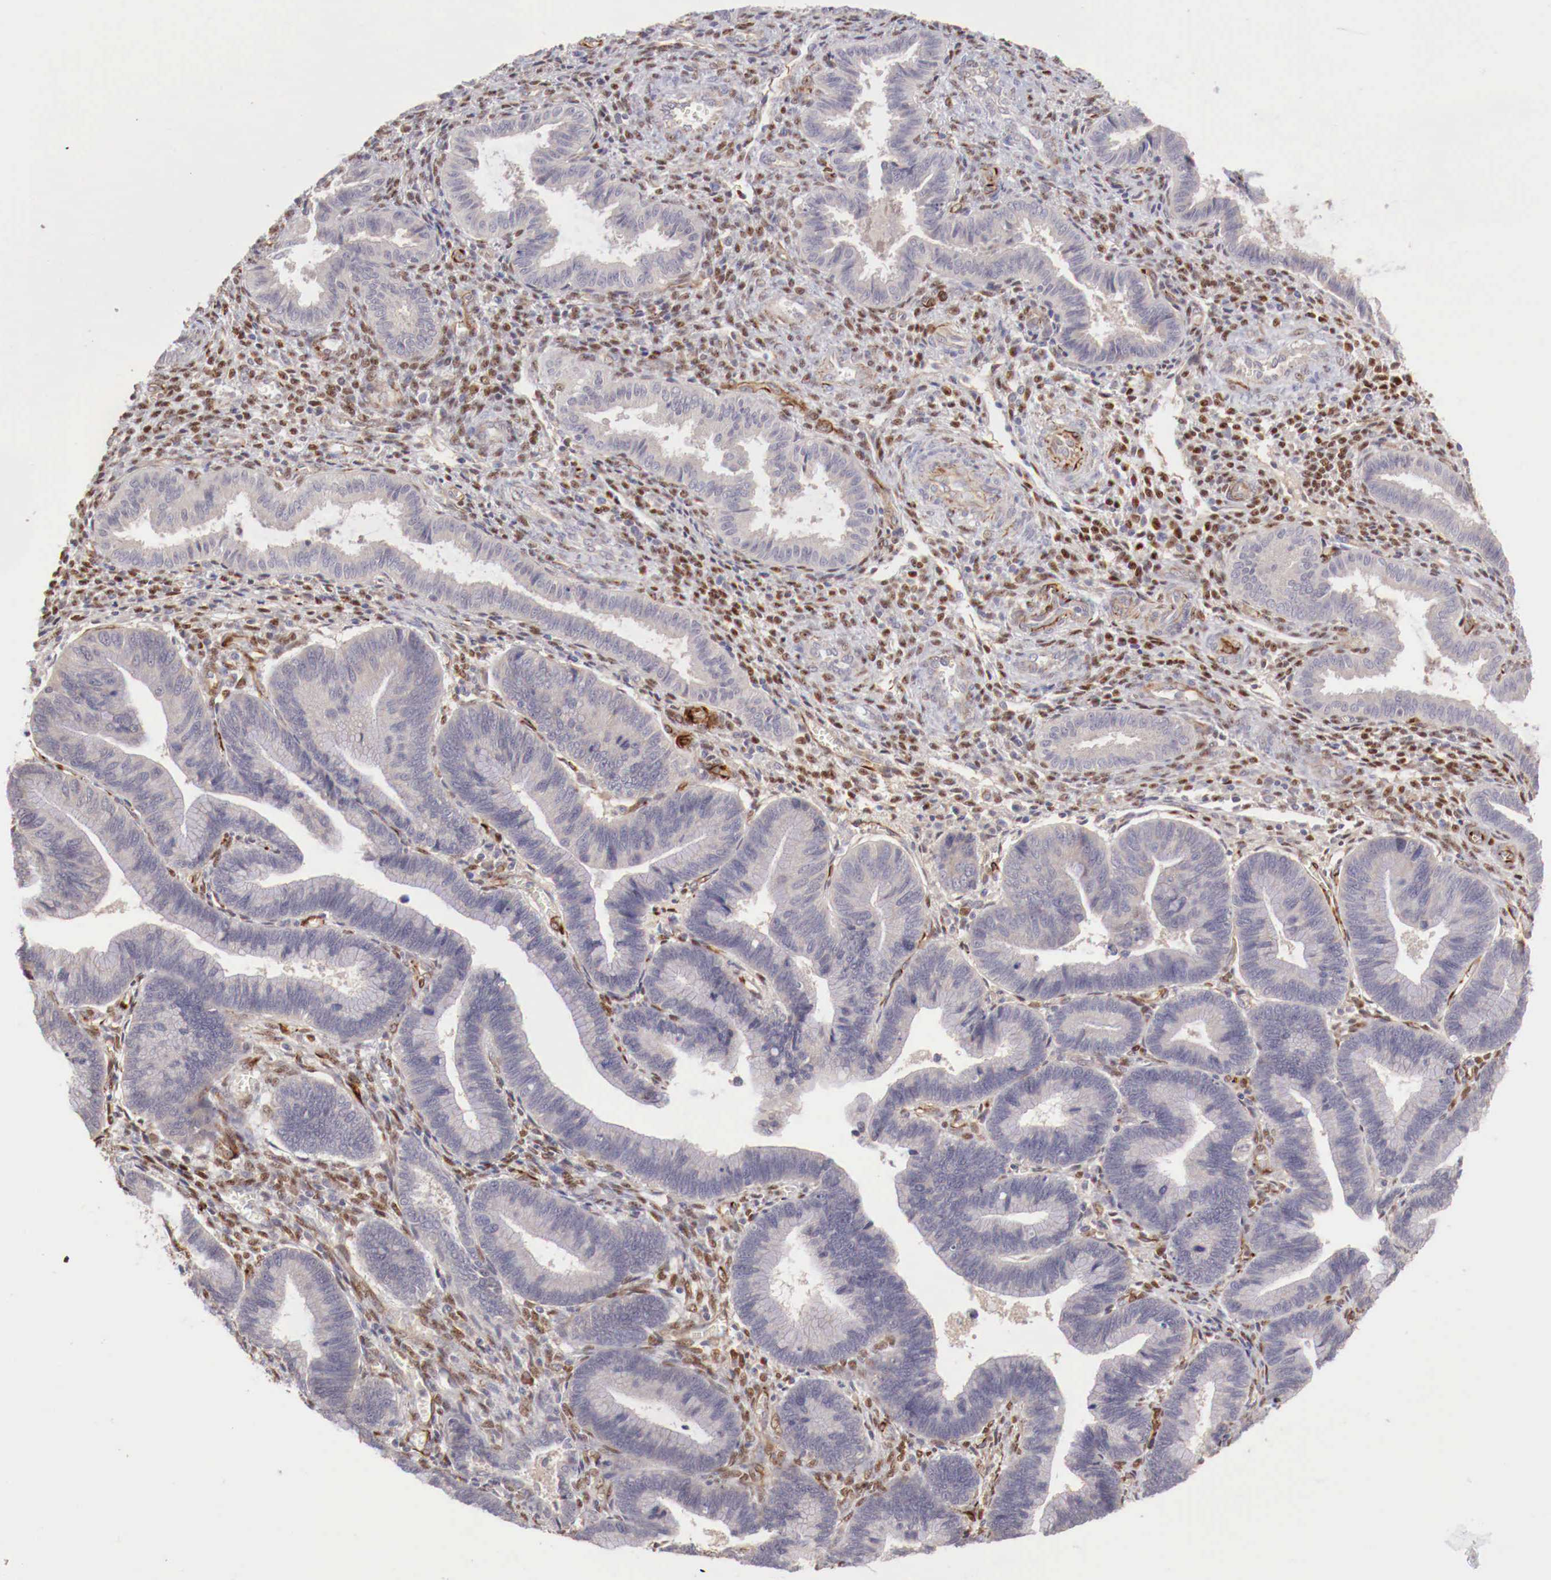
{"staining": {"intensity": "strong", "quantity": ">75%", "location": "nuclear"}, "tissue": "endometrium", "cell_type": "Cells in endometrial stroma", "image_type": "normal", "snomed": [{"axis": "morphology", "description": "Normal tissue, NOS"}, {"axis": "topography", "description": "Endometrium"}], "caption": "Immunohistochemistry of unremarkable human endometrium demonstrates high levels of strong nuclear positivity in approximately >75% of cells in endometrial stroma.", "gene": "WT1", "patient": {"sex": "female", "age": 36}}